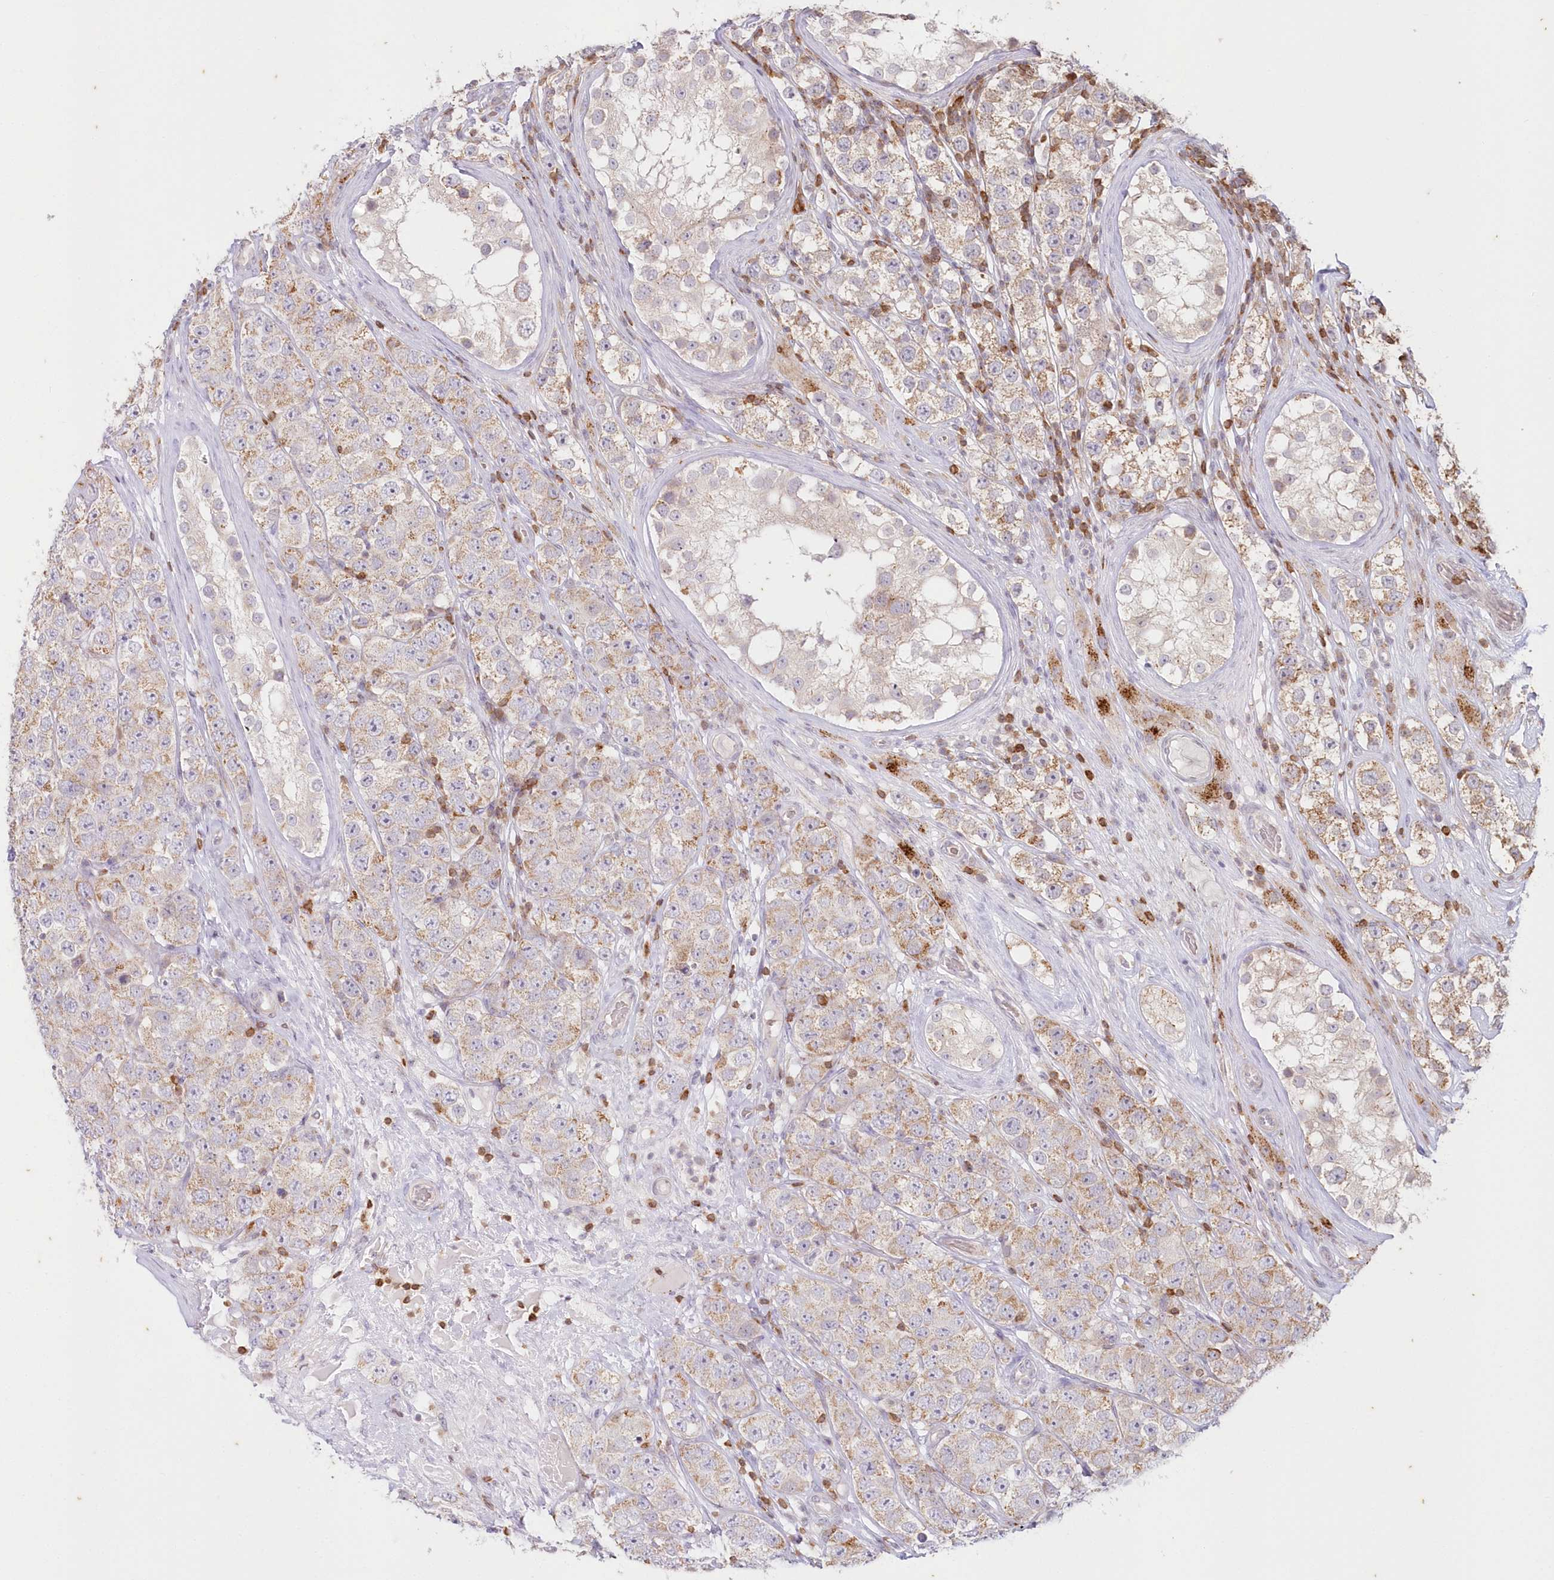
{"staining": {"intensity": "weak", "quantity": ">75%", "location": "cytoplasmic/membranous"}, "tissue": "testis cancer", "cell_type": "Tumor cells", "image_type": "cancer", "snomed": [{"axis": "morphology", "description": "Seminoma, NOS"}, {"axis": "topography", "description": "Testis"}], "caption": "Brown immunohistochemical staining in testis seminoma reveals weak cytoplasmic/membranous expression in about >75% of tumor cells.", "gene": "MTMR3", "patient": {"sex": "male", "age": 28}}